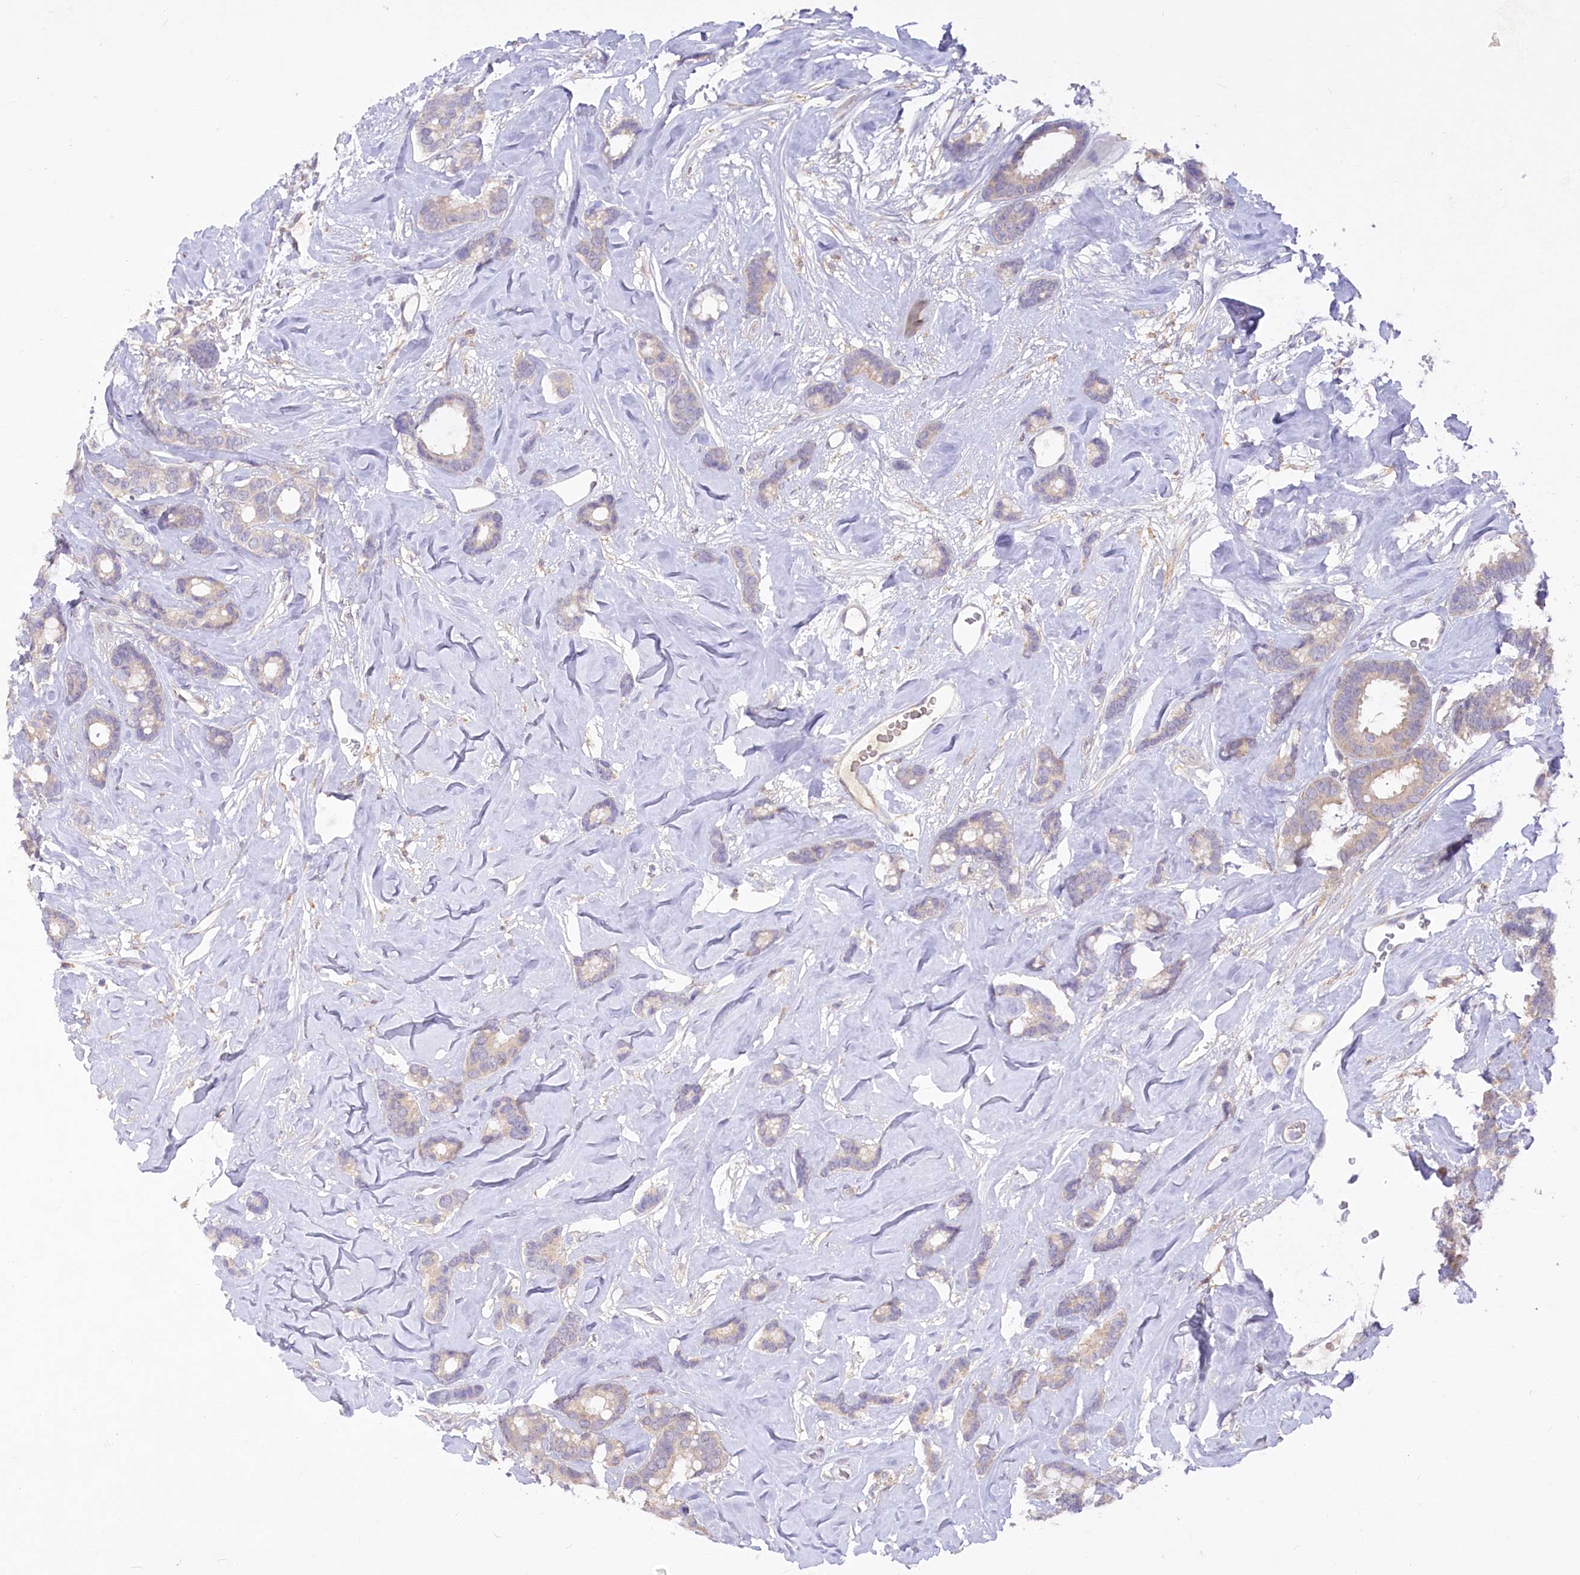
{"staining": {"intensity": "weak", "quantity": "<25%", "location": "cytoplasmic/membranous"}, "tissue": "breast cancer", "cell_type": "Tumor cells", "image_type": "cancer", "snomed": [{"axis": "morphology", "description": "Duct carcinoma"}, {"axis": "topography", "description": "Breast"}], "caption": "Tumor cells are negative for brown protein staining in breast cancer (invasive ductal carcinoma).", "gene": "EFHC2", "patient": {"sex": "female", "age": 87}}